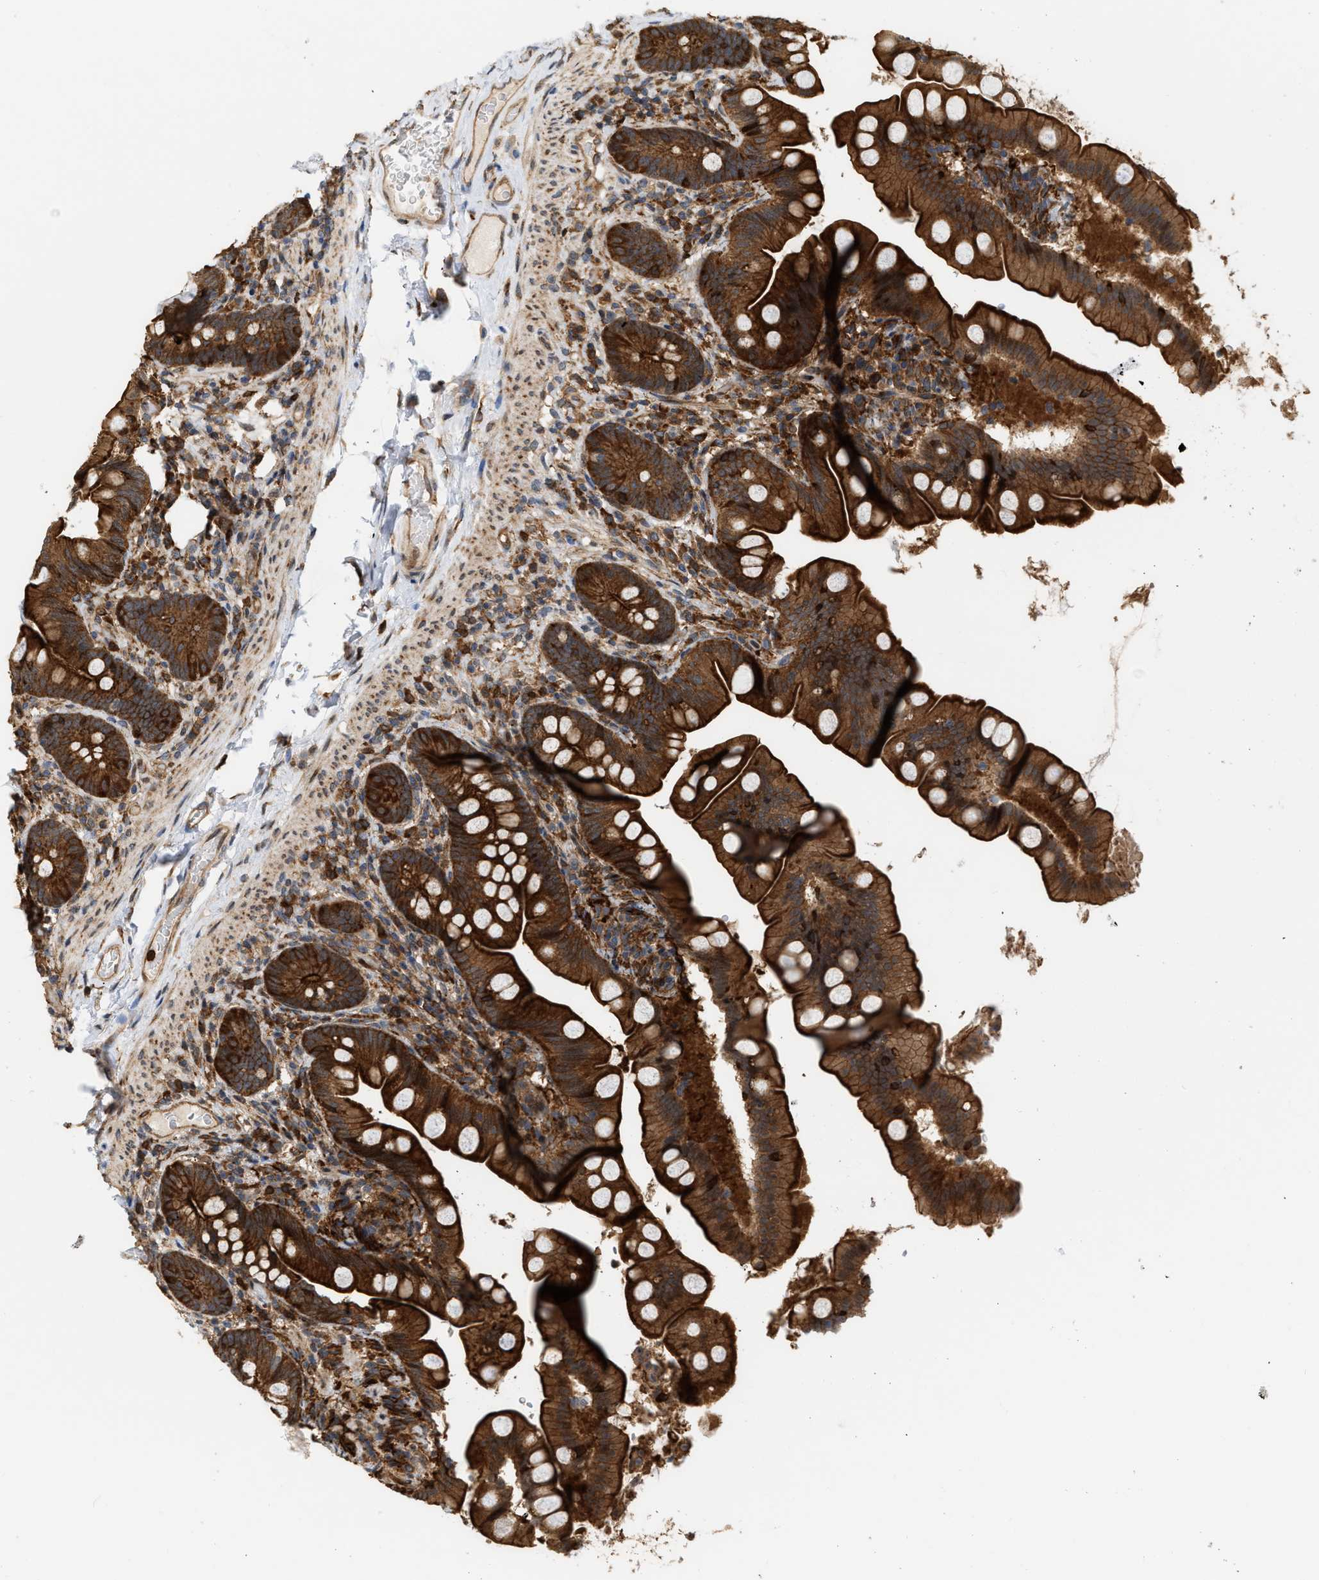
{"staining": {"intensity": "strong", "quantity": ">75%", "location": "cytoplasmic/membranous"}, "tissue": "small intestine", "cell_type": "Glandular cells", "image_type": "normal", "snomed": [{"axis": "morphology", "description": "Normal tissue, NOS"}, {"axis": "topography", "description": "Small intestine"}], "caption": "Immunohistochemistry (IHC) of normal human small intestine demonstrates high levels of strong cytoplasmic/membranous staining in approximately >75% of glandular cells.", "gene": "IQCE", "patient": {"sex": "female", "age": 56}}